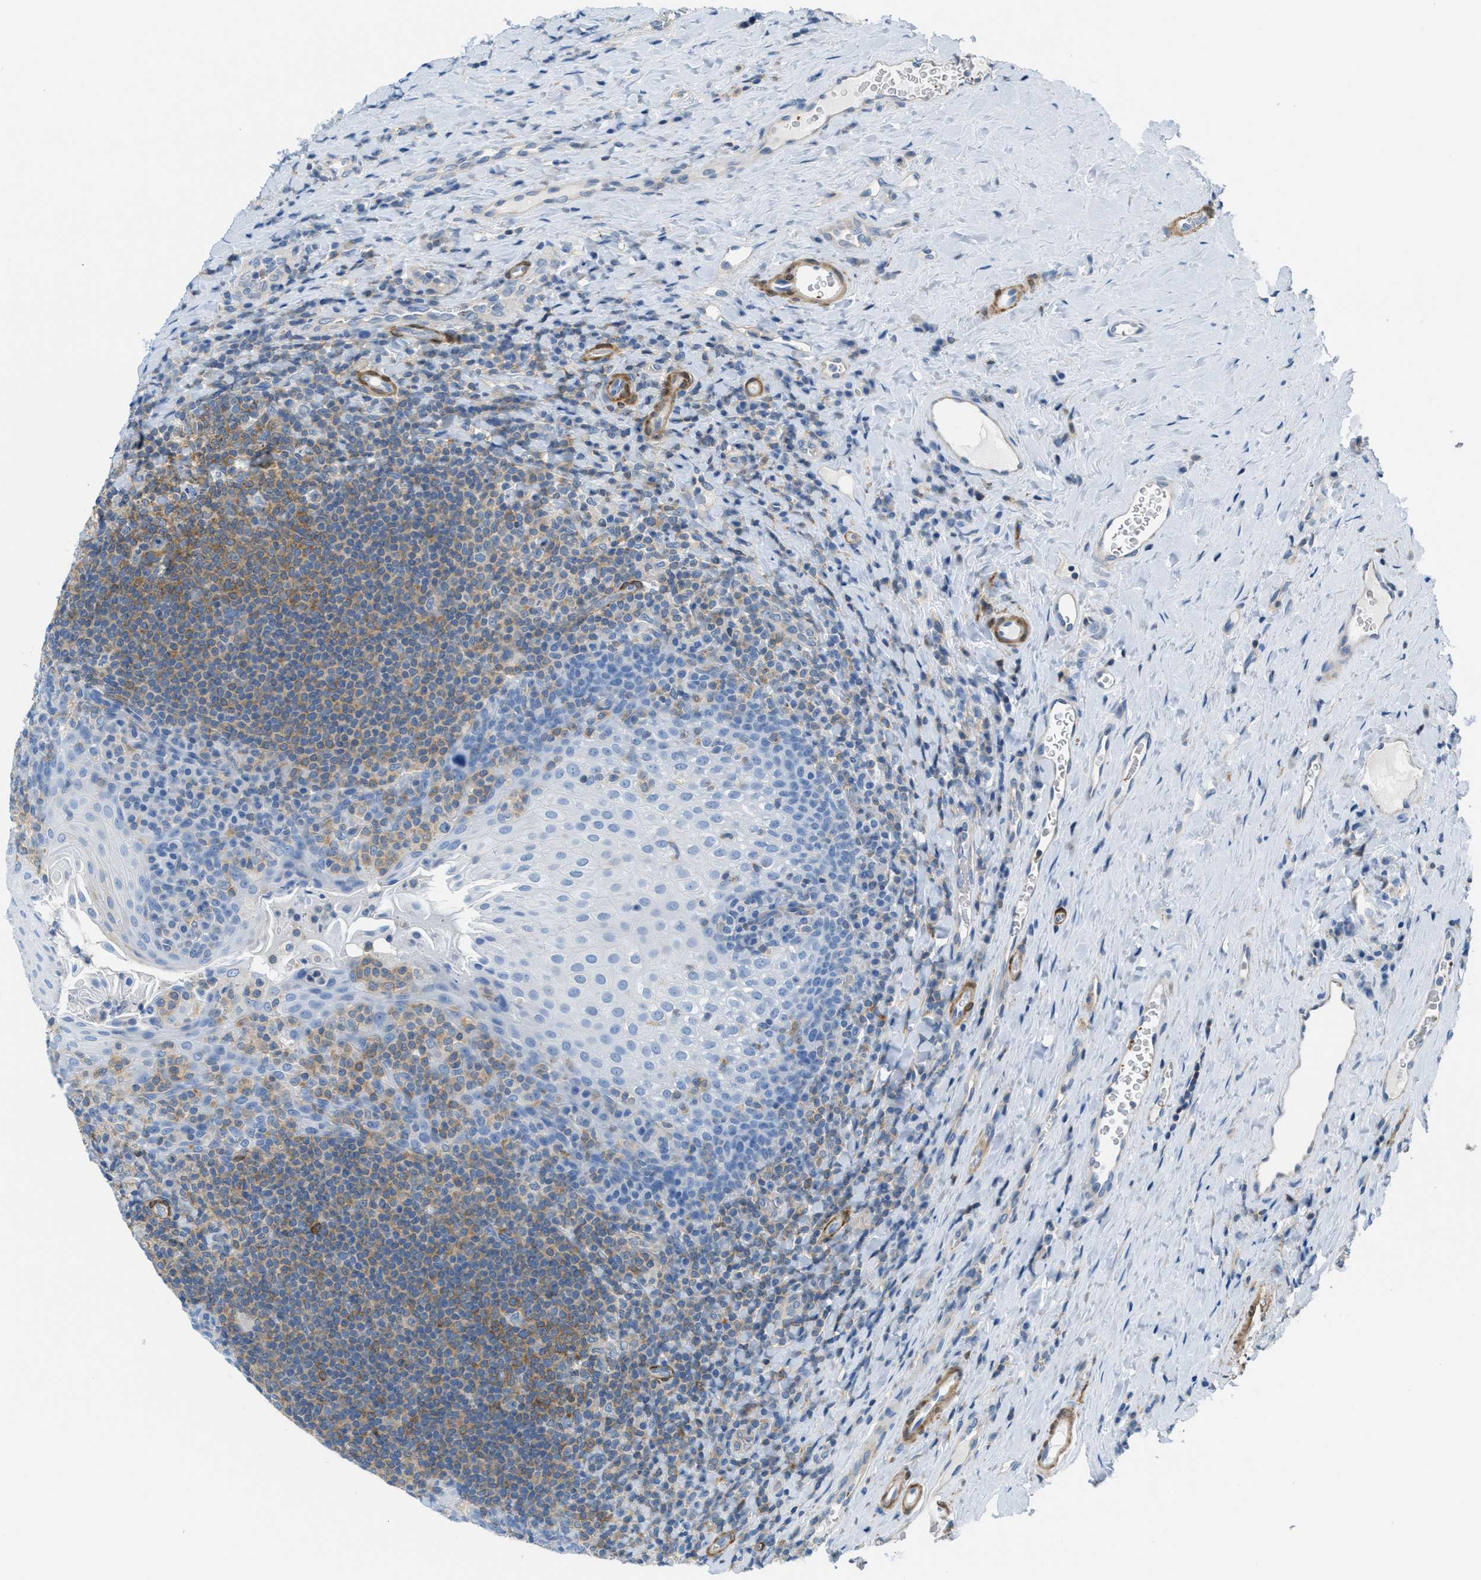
{"staining": {"intensity": "weak", "quantity": "<25%", "location": "cytoplasmic/membranous"}, "tissue": "tonsil", "cell_type": "Germinal center cells", "image_type": "normal", "snomed": [{"axis": "morphology", "description": "Normal tissue, NOS"}, {"axis": "topography", "description": "Tonsil"}], "caption": "This is a photomicrograph of IHC staining of unremarkable tonsil, which shows no staining in germinal center cells. (Stains: DAB IHC with hematoxylin counter stain, Microscopy: brightfield microscopy at high magnification).", "gene": "MAPRE2", "patient": {"sex": "male", "age": 17}}